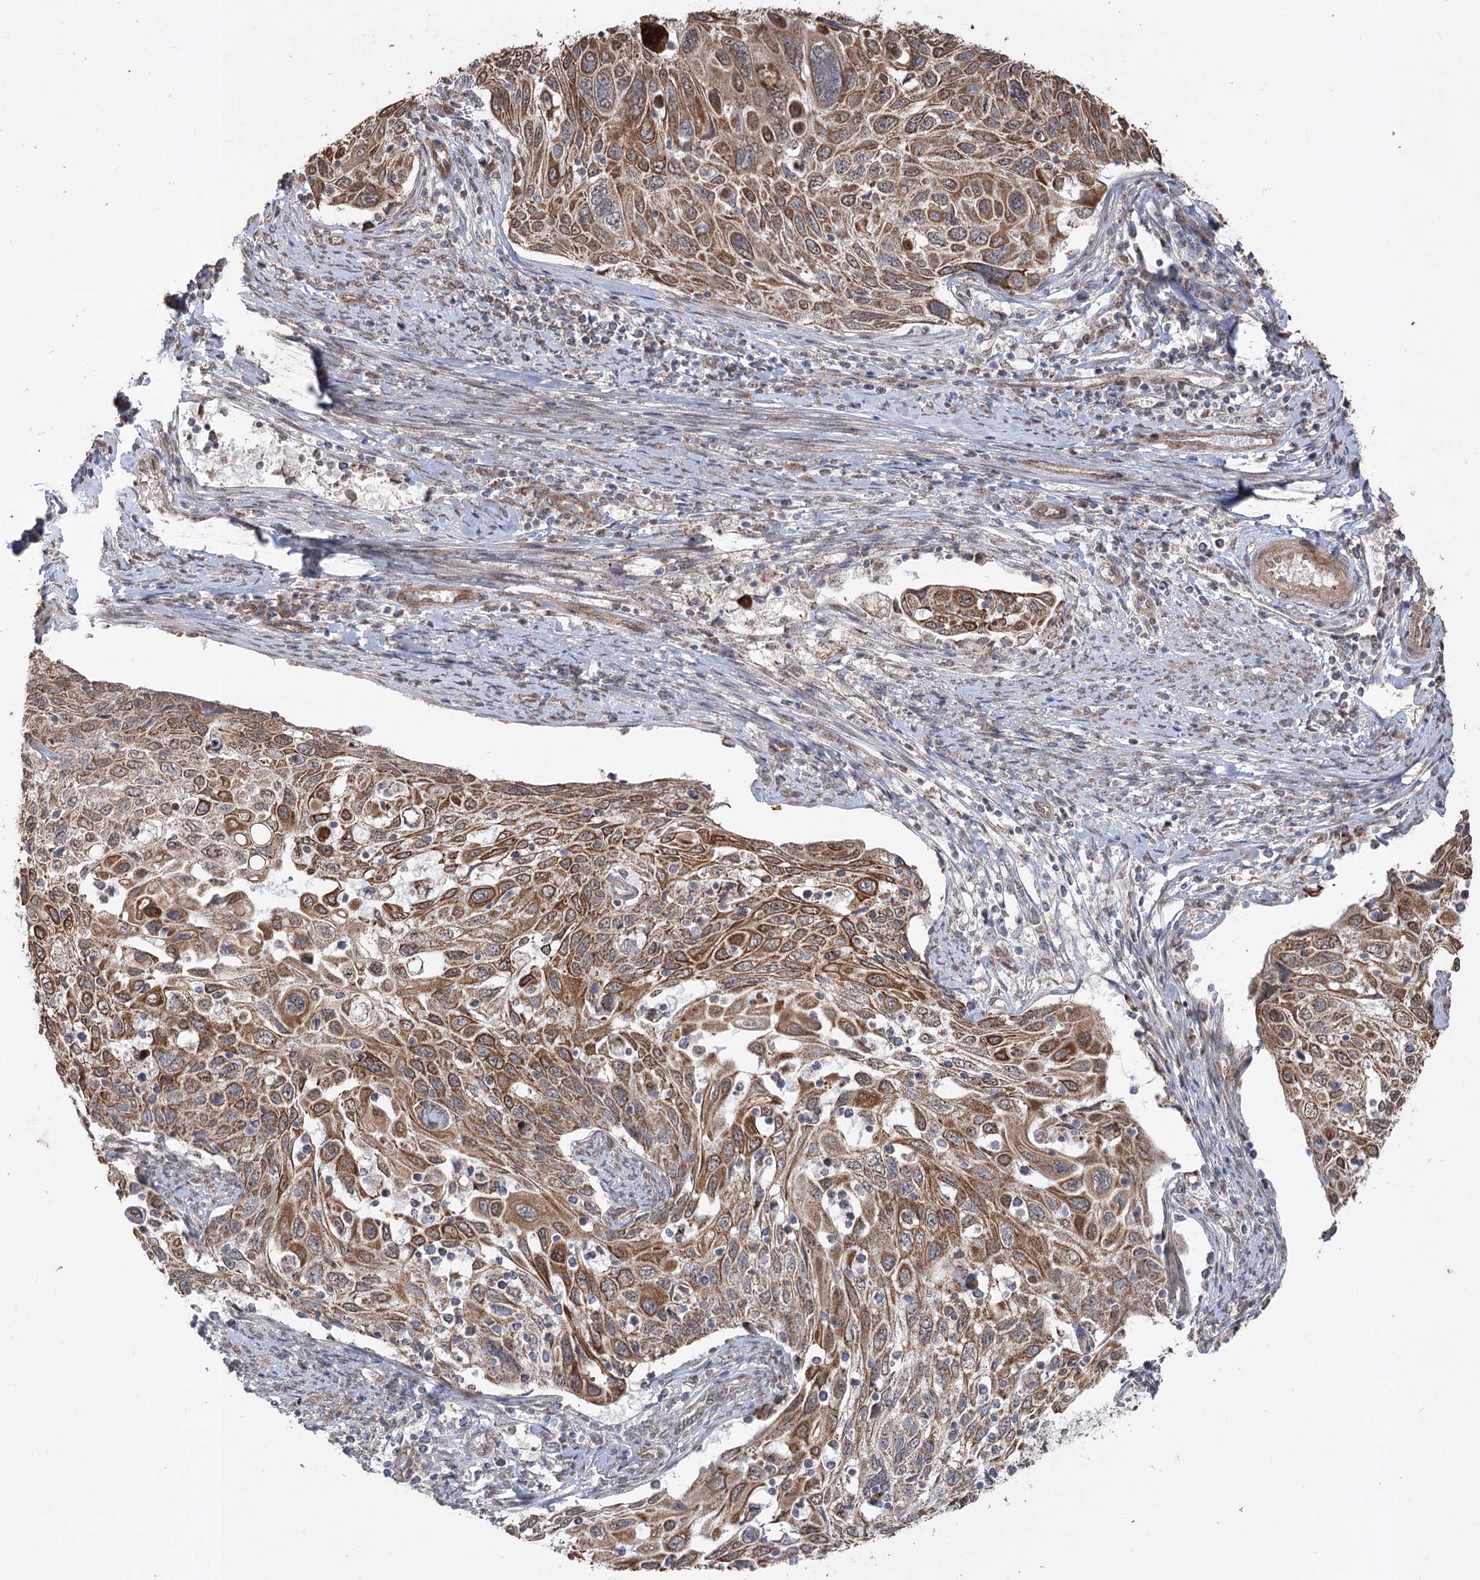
{"staining": {"intensity": "strong", "quantity": ">75%", "location": "cytoplasmic/membranous"}, "tissue": "cervical cancer", "cell_type": "Tumor cells", "image_type": "cancer", "snomed": [{"axis": "morphology", "description": "Squamous cell carcinoma, NOS"}, {"axis": "topography", "description": "Cervix"}], "caption": "Tumor cells display strong cytoplasmic/membranous positivity in about >75% of cells in cervical cancer.", "gene": "ZSCAN23", "patient": {"sex": "female", "age": 70}}